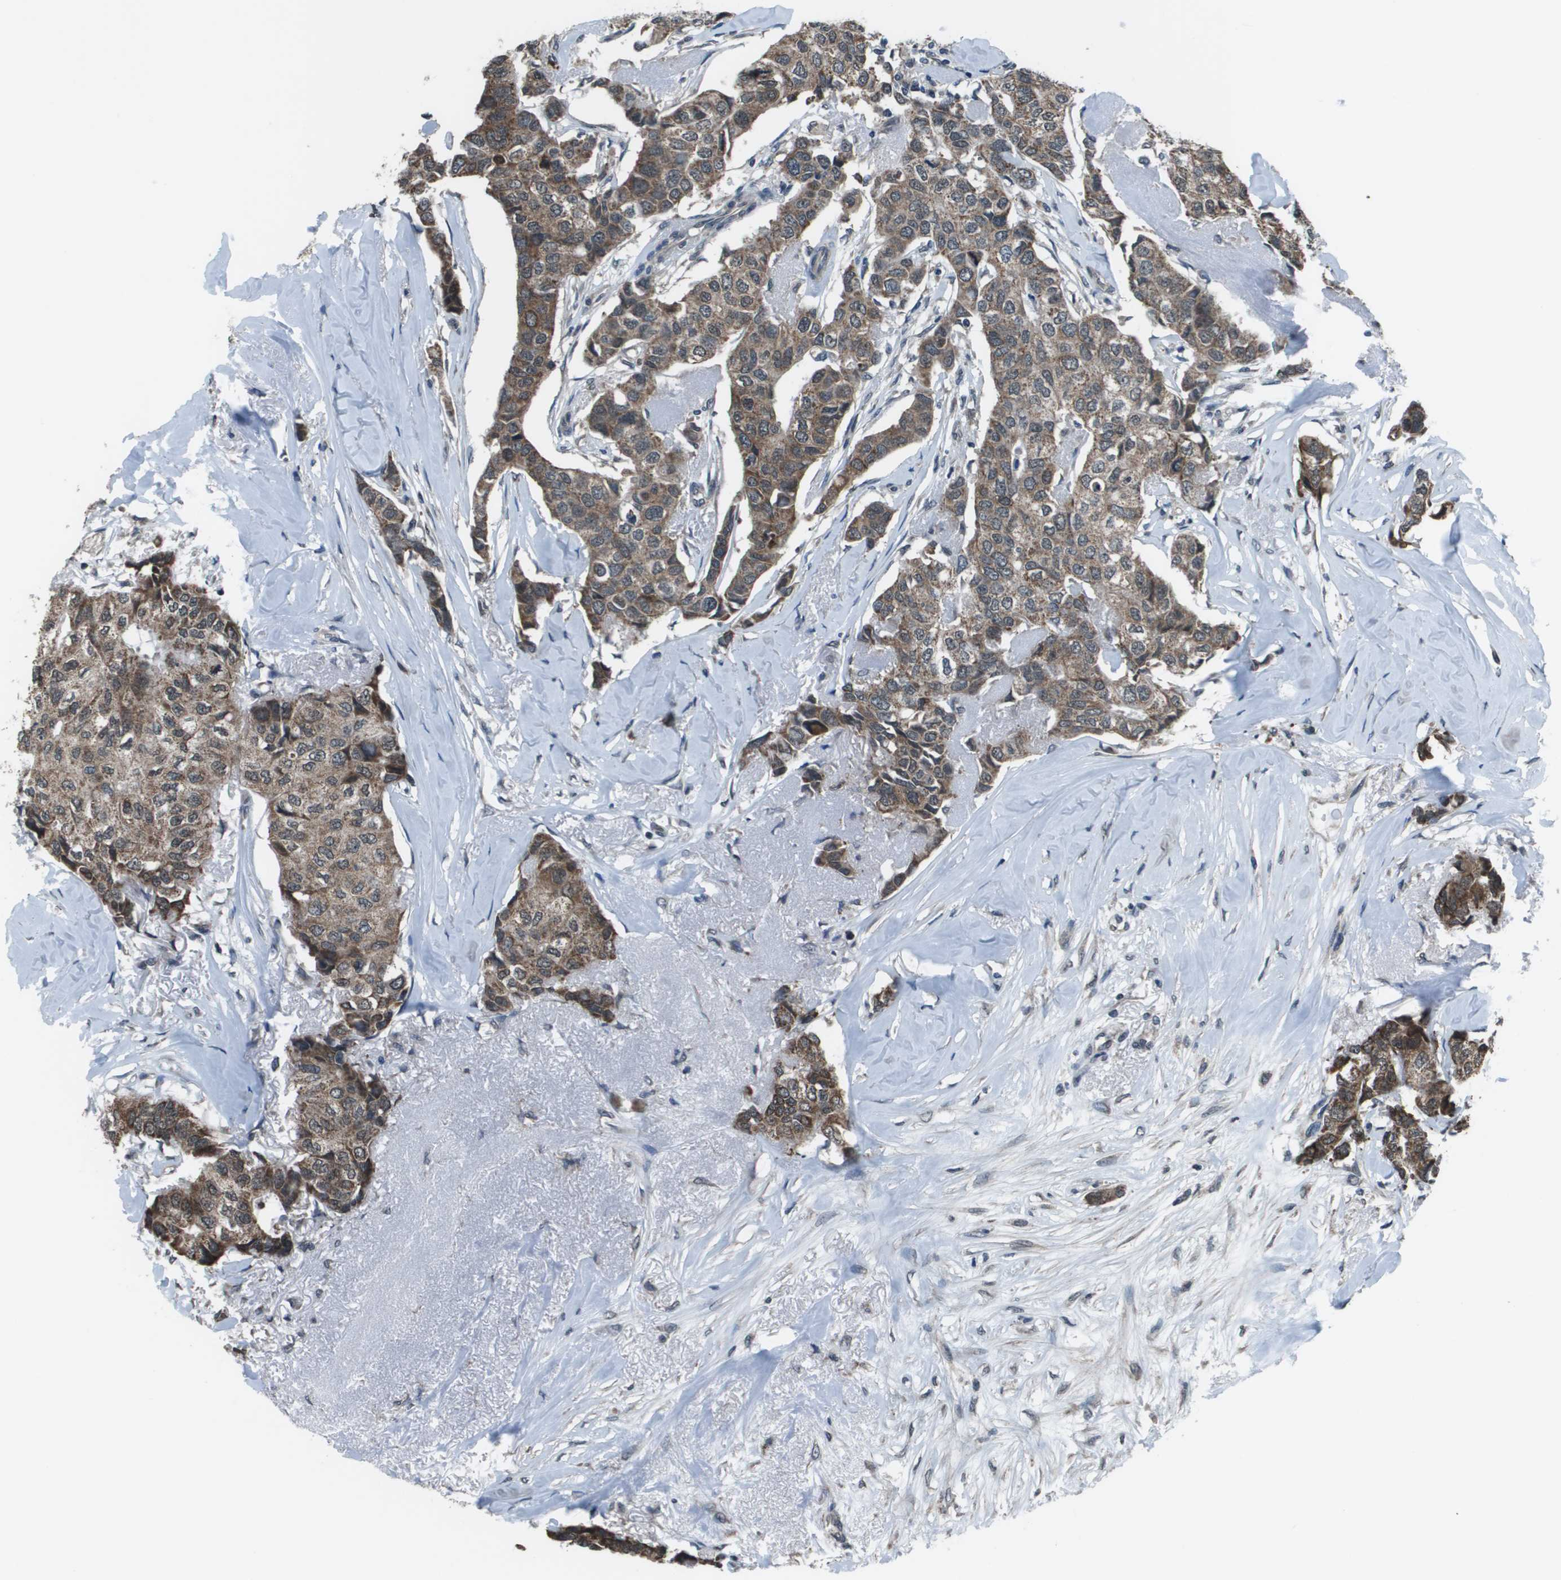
{"staining": {"intensity": "moderate", "quantity": ">75%", "location": "cytoplasmic/membranous"}, "tissue": "breast cancer", "cell_type": "Tumor cells", "image_type": "cancer", "snomed": [{"axis": "morphology", "description": "Duct carcinoma"}, {"axis": "topography", "description": "Breast"}], "caption": "Immunohistochemistry of human breast cancer (infiltrating ductal carcinoma) demonstrates medium levels of moderate cytoplasmic/membranous staining in approximately >75% of tumor cells.", "gene": "PPFIA1", "patient": {"sex": "female", "age": 80}}